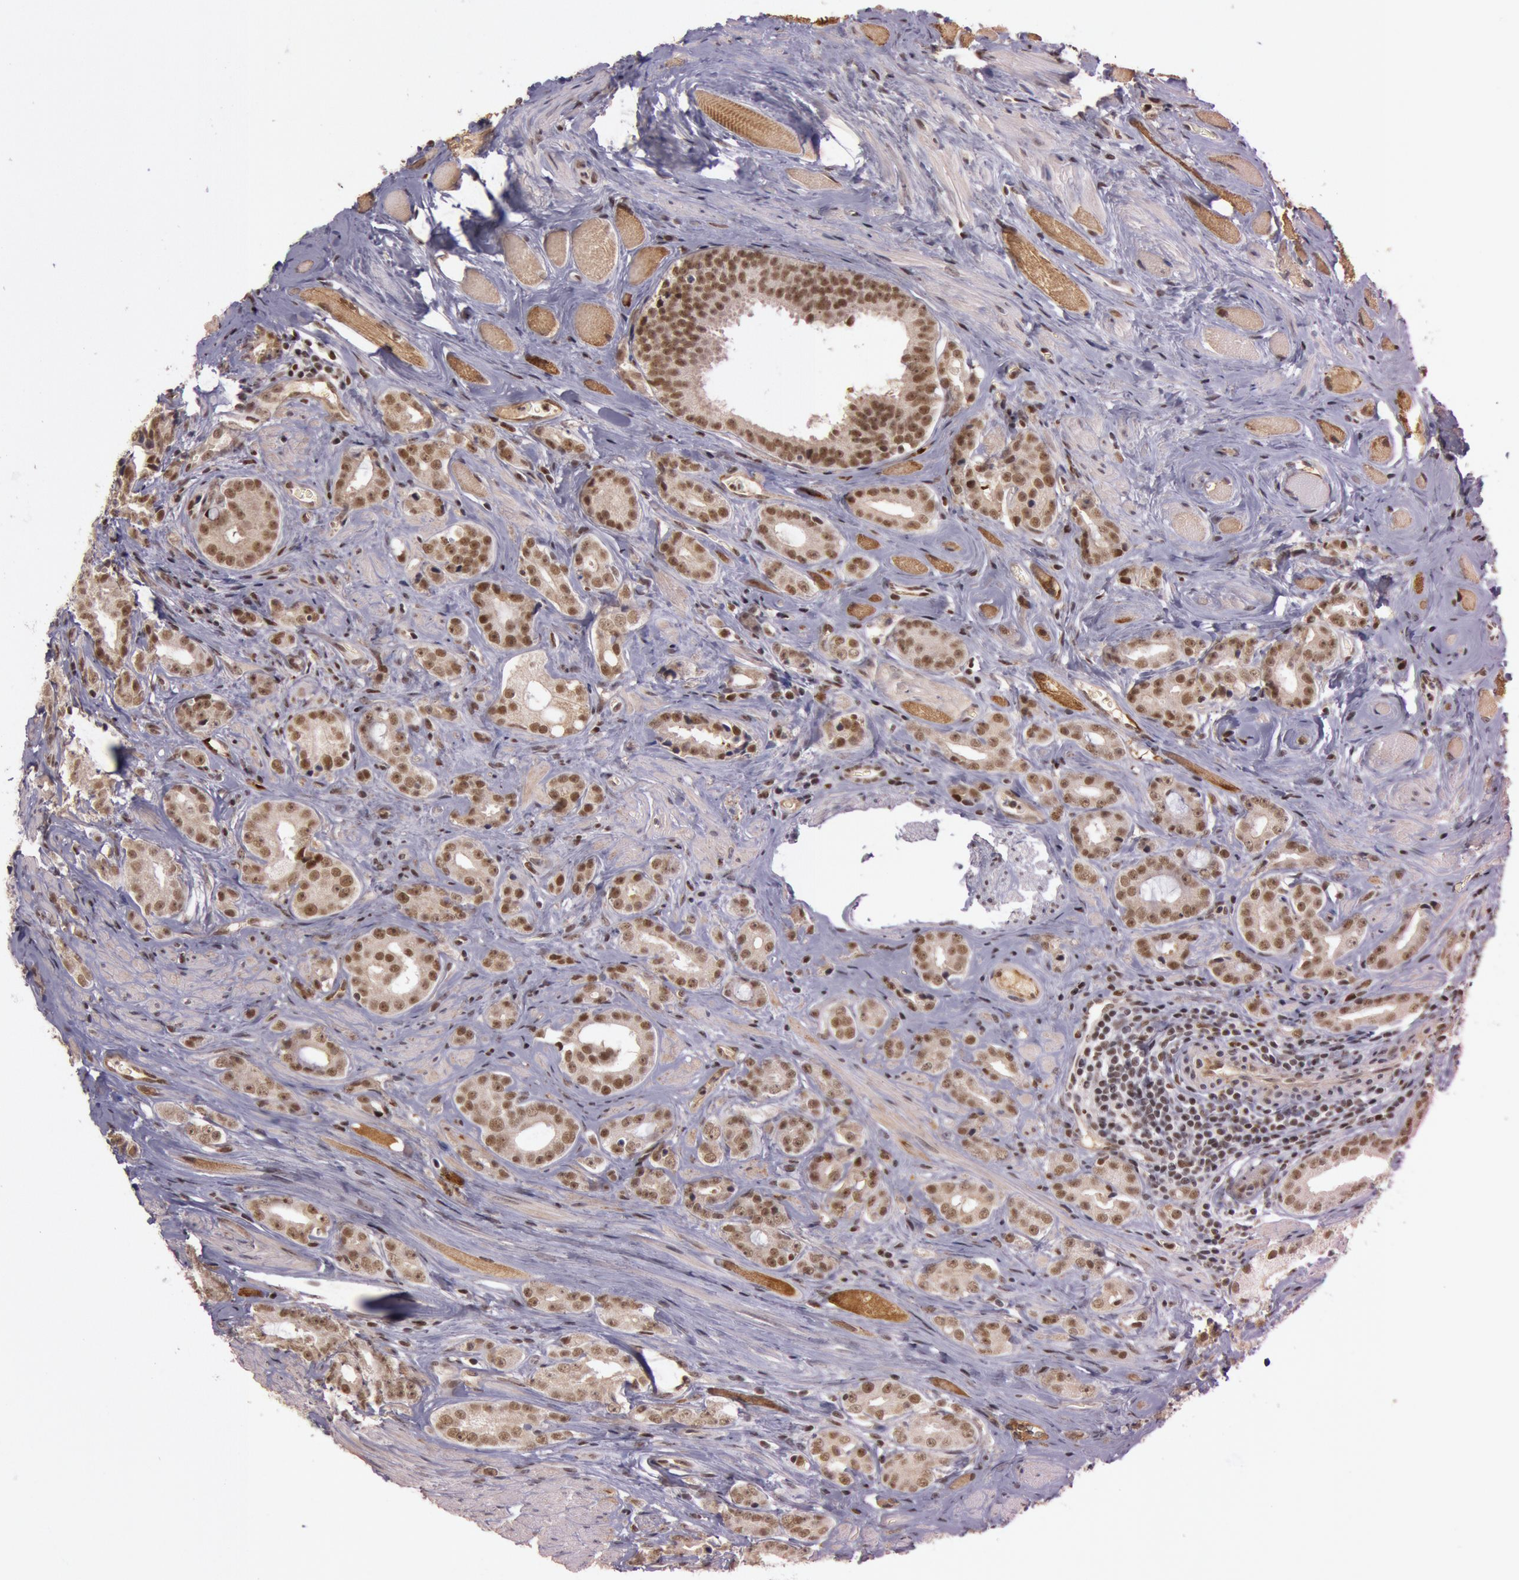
{"staining": {"intensity": "moderate", "quantity": ">75%", "location": "nuclear"}, "tissue": "prostate cancer", "cell_type": "Tumor cells", "image_type": "cancer", "snomed": [{"axis": "morphology", "description": "Adenocarcinoma, Medium grade"}, {"axis": "topography", "description": "Prostate"}], "caption": "Protein staining shows moderate nuclear expression in approximately >75% of tumor cells in prostate cancer. (DAB (3,3'-diaminobenzidine) IHC with brightfield microscopy, high magnification).", "gene": "TASL", "patient": {"sex": "male", "age": 53}}